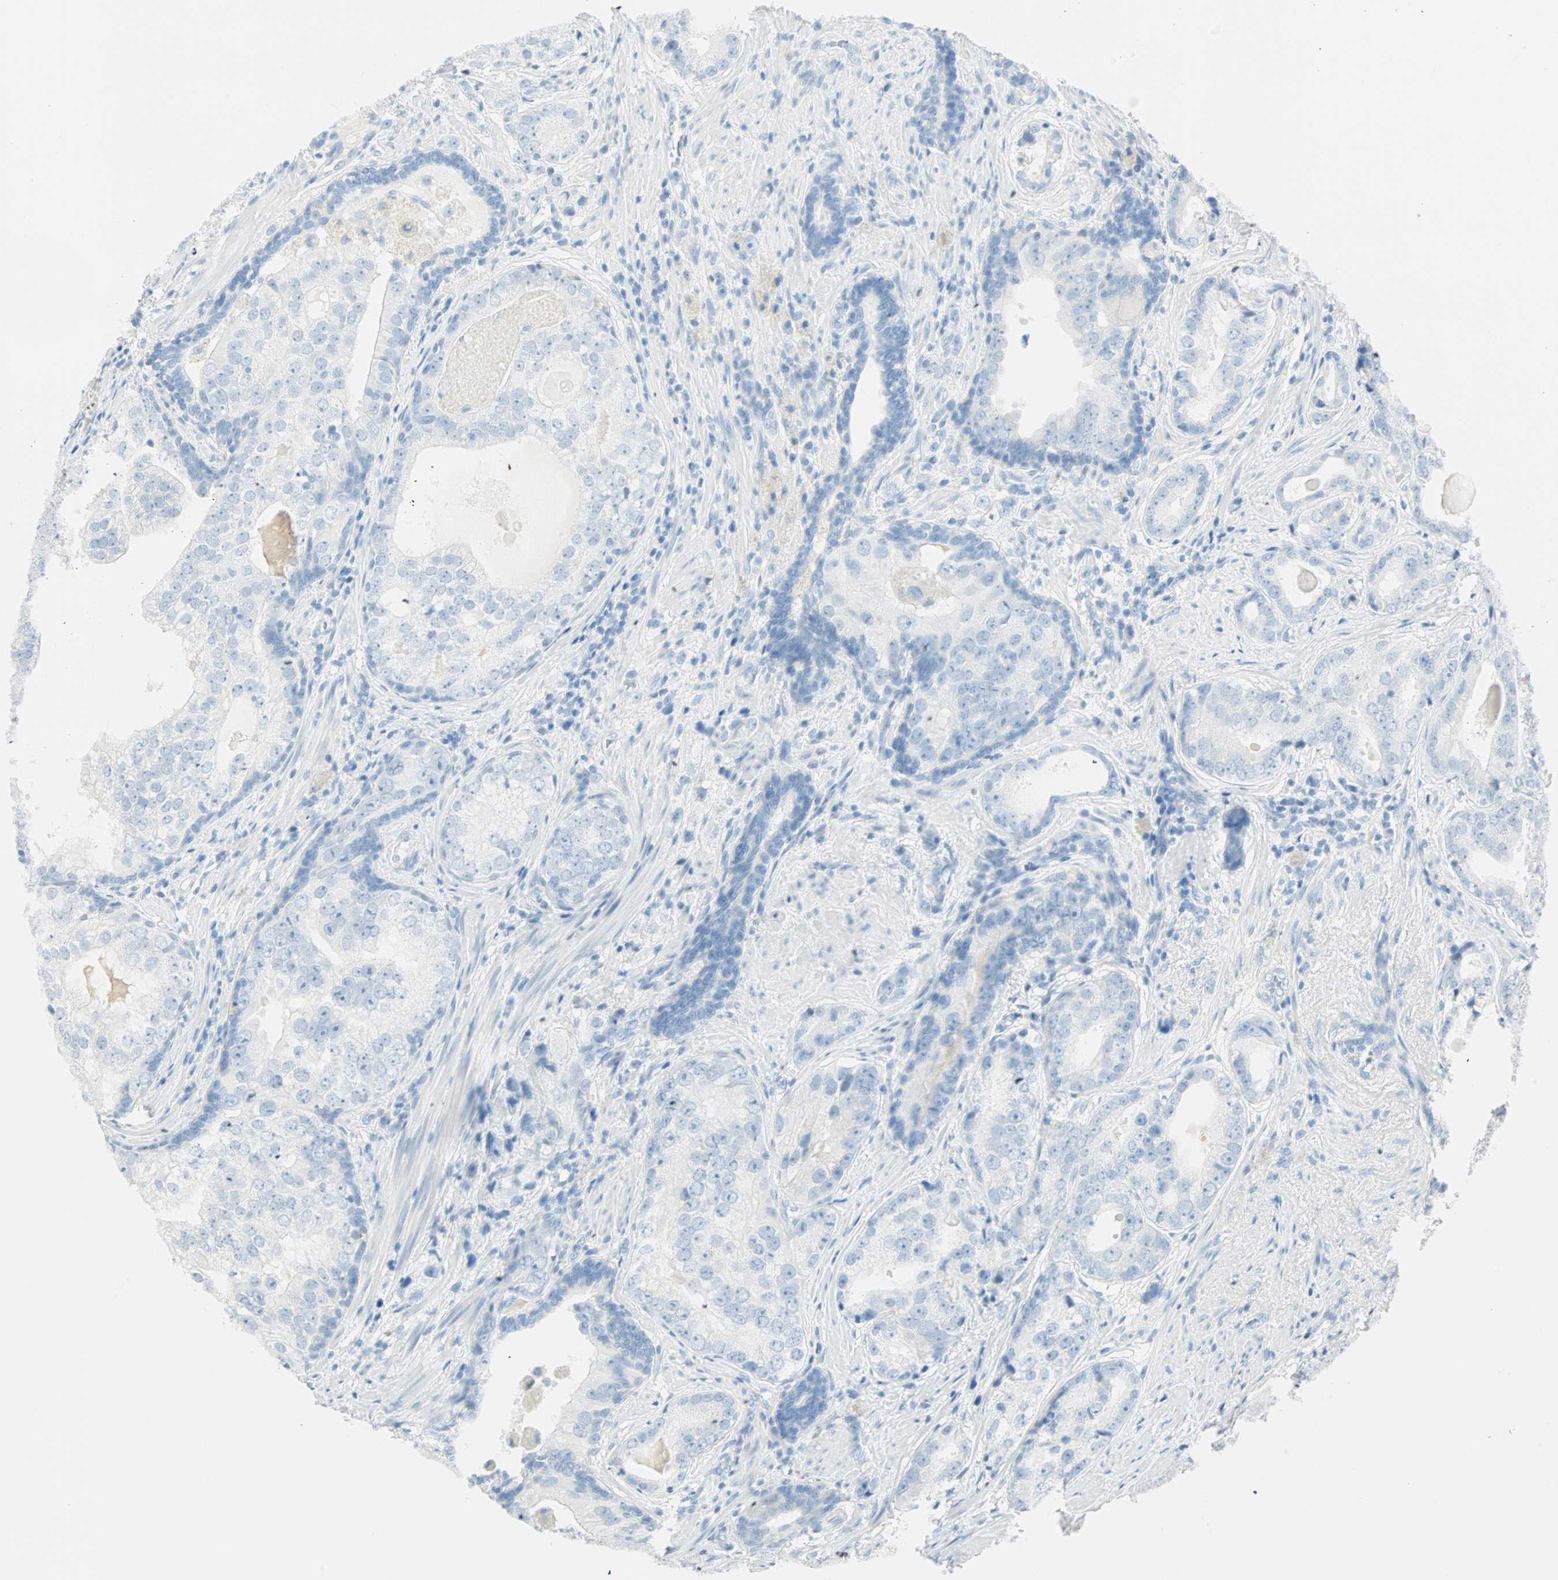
{"staining": {"intensity": "negative", "quantity": "none", "location": "none"}, "tissue": "prostate cancer", "cell_type": "Tumor cells", "image_type": "cancer", "snomed": [{"axis": "morphology", "description": "Adenocarcinoma, High grade"}, {"axis": "topography", "description": "Prostate"}], "caption": "Tumor cells are negative for protein expression in human prostate cancer. (DAB immunohistochemistry (IHC), high magnification).", "gene": "NES", "patient": {"sex": "male", "age": 66}}